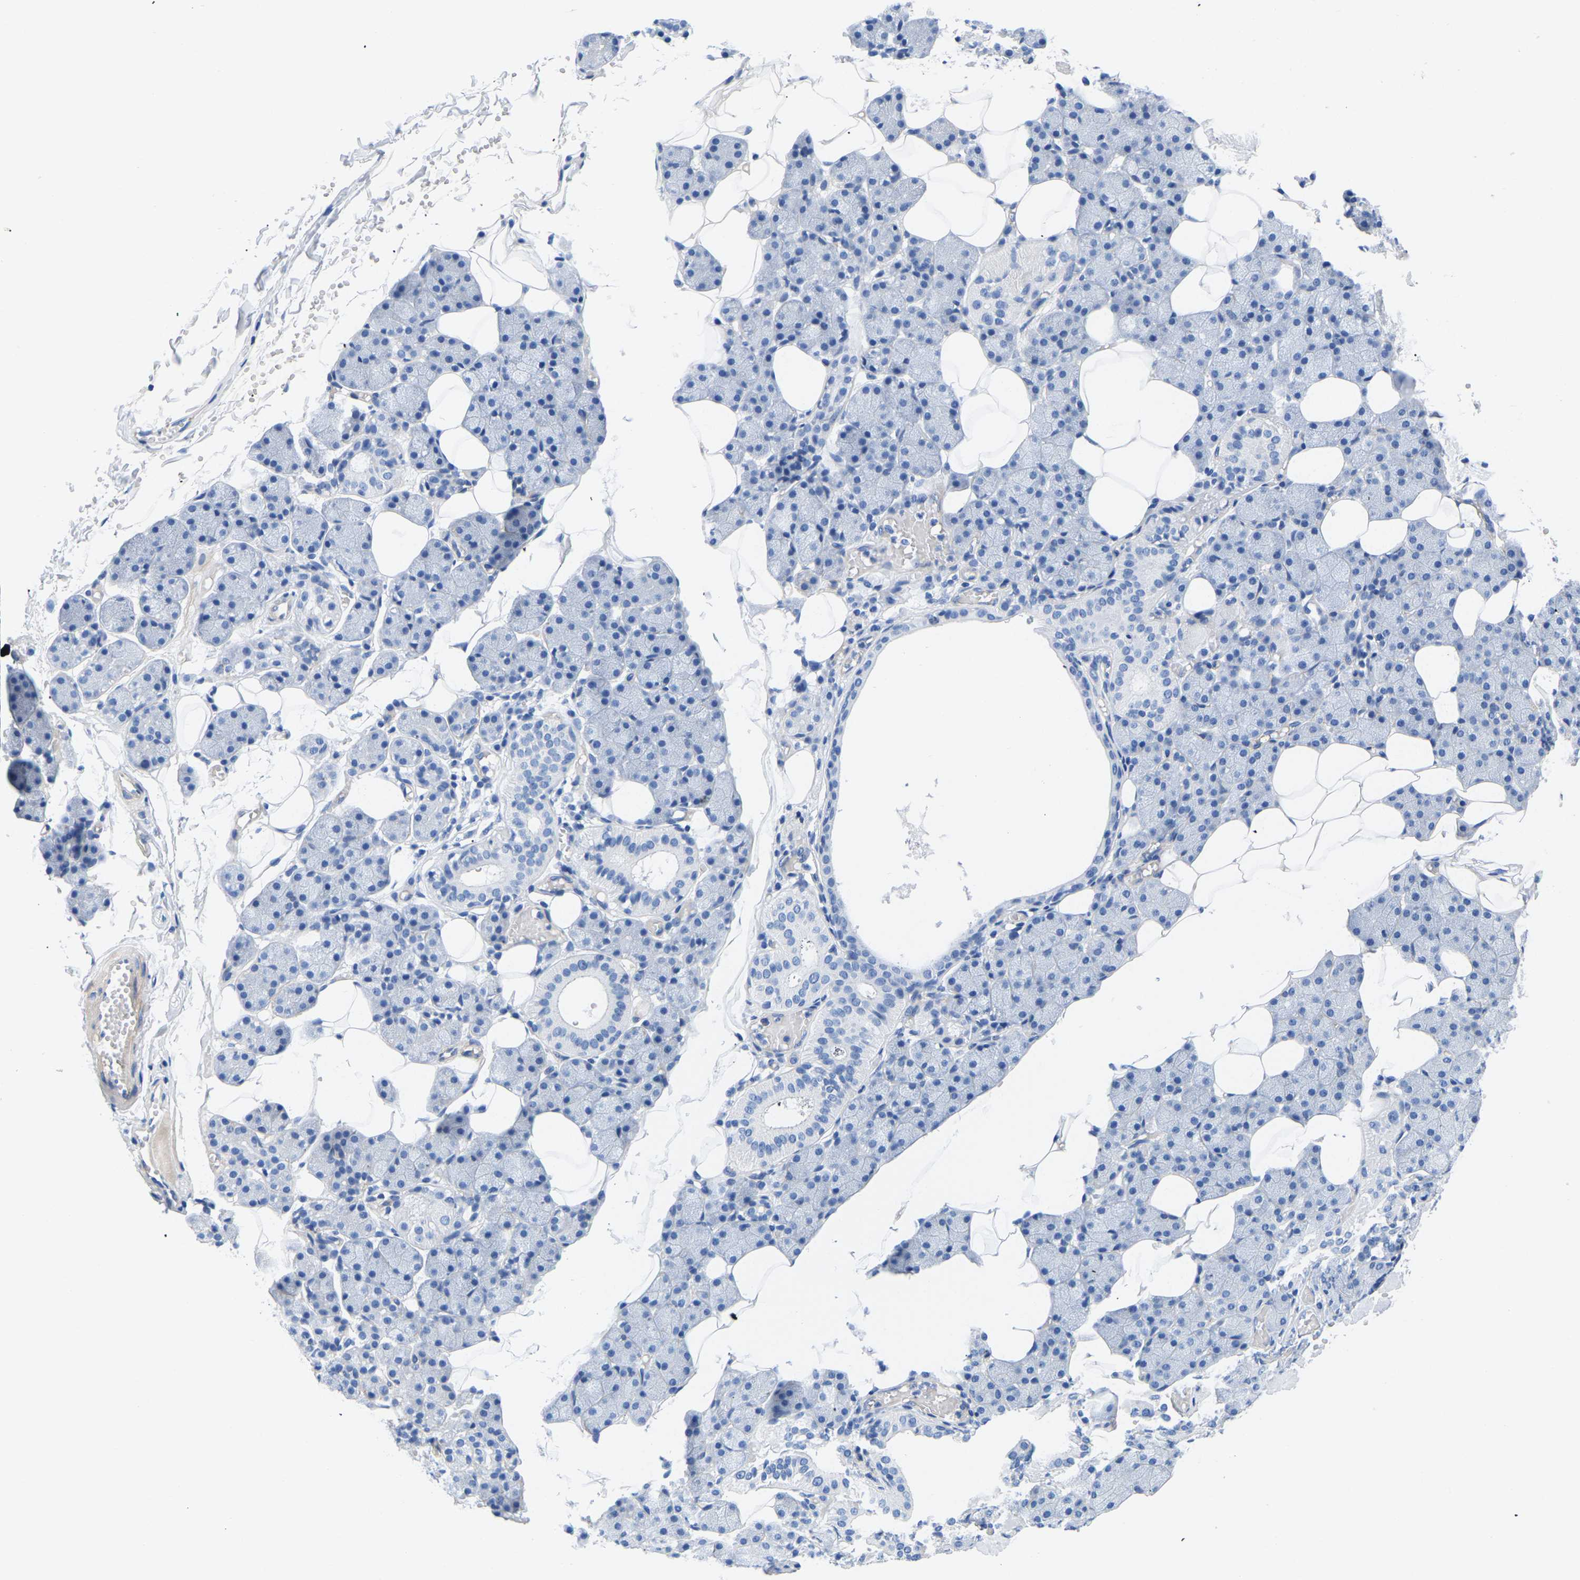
{"staining": {"intensity": "negative", "quantity": "none", "location": "none"}, "tissue": "salivary gland", "cell_type": "Glandular cells", "image_type": "normal", "snomed": [{"axis": "morphology", "description": "Normal tissue, NOS"}, {"axis": "topography", "description": "Salivary gland"}], "caption": "Histopathology image shows no protein expression in glandular cells of benign salivary gland.", "gene": "UPK3A", "patient": {"sex": "female", "age": 33}}